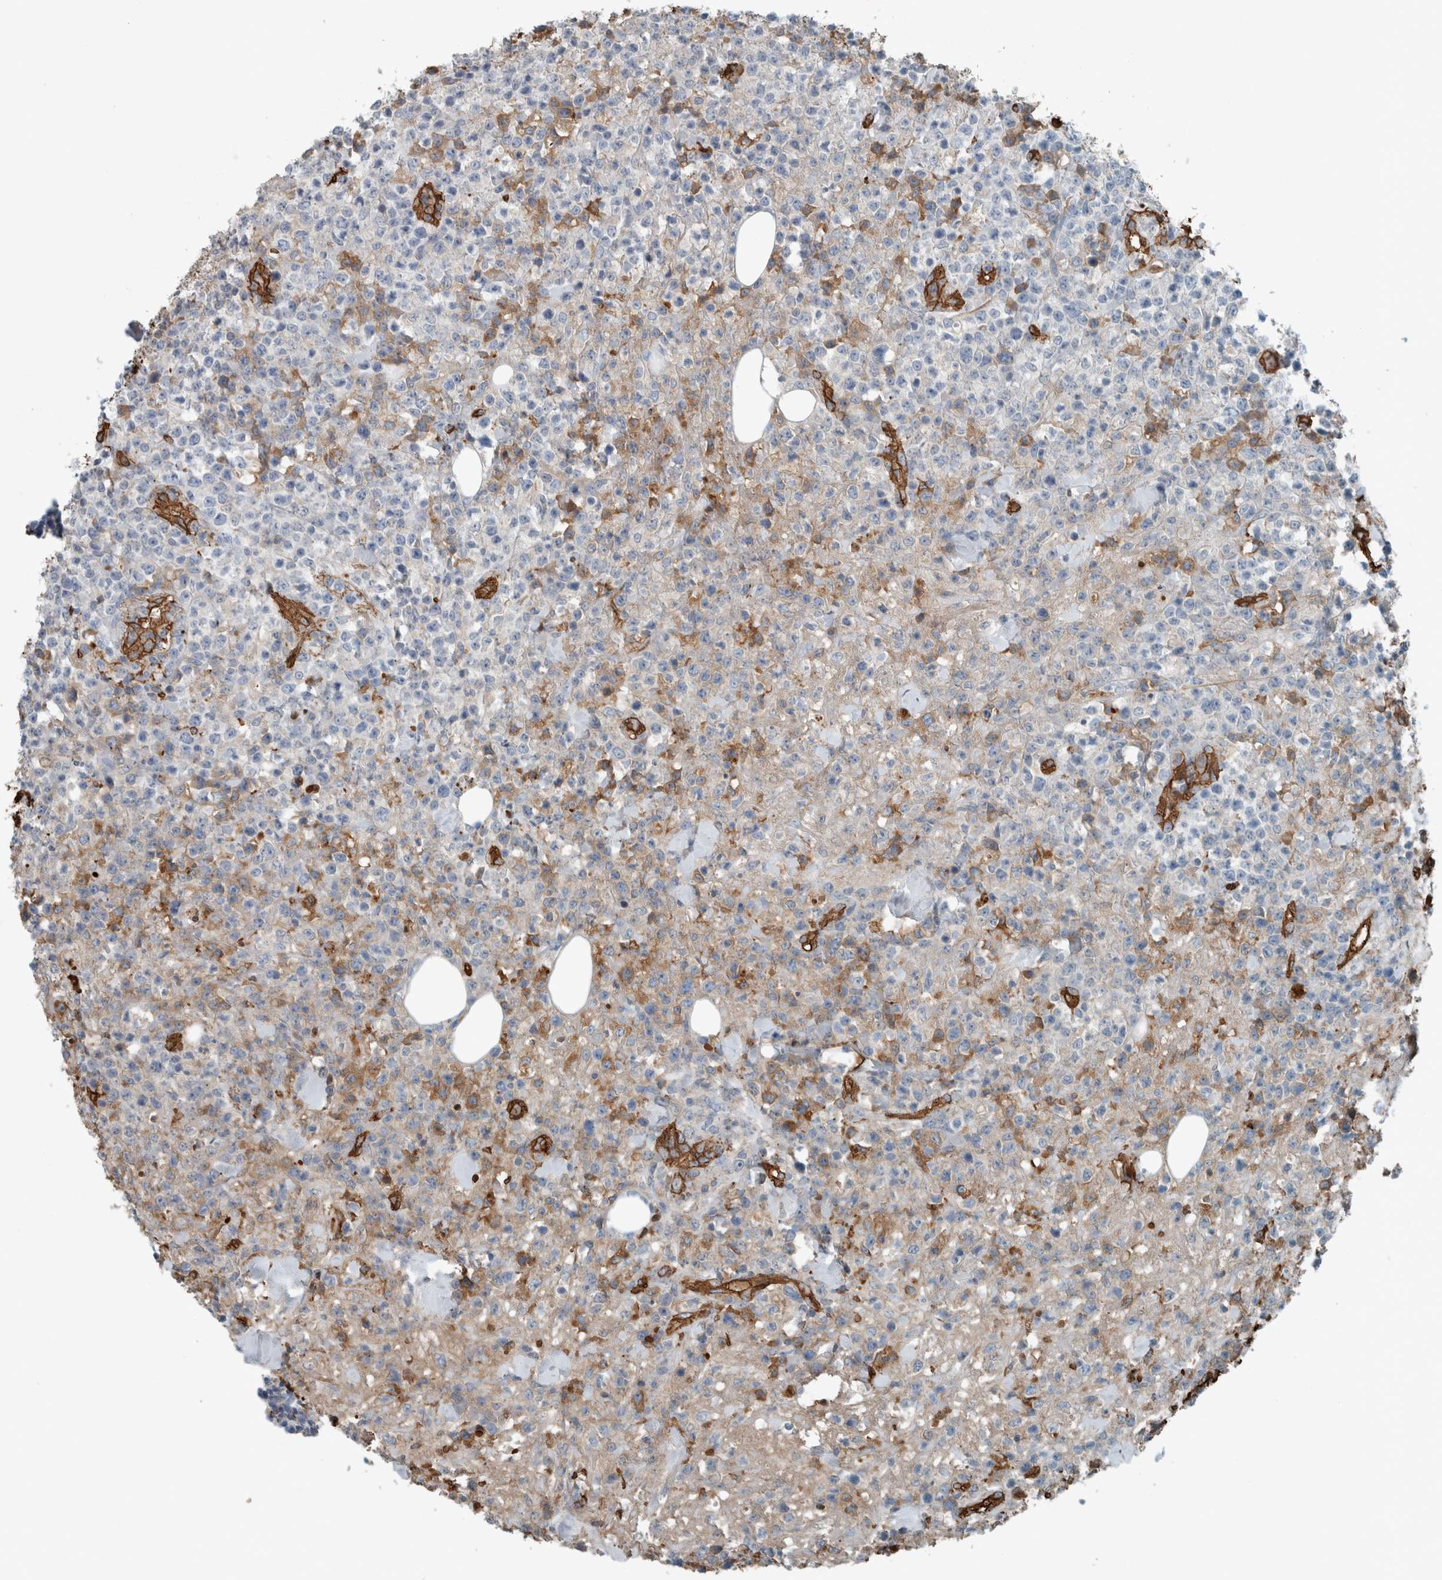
{"staining": {"intensity": "moderate", "quantity": "<25%", "location": "cytoplasmic/membranous"}, "tissue": "lymphoma", "cell_type": "Tumor cells", "image_type": "cancer", "snomed": [{"axis": "morphology", "description": "Malignant lymphoma, non-Hodgkin's type, High grade"}, {"axis": "topography", "description": "Colon"}], "caption": "High-grade malignant lymphoma, non-Hodgkin's type stained with a protein marker displays moderate staining in tumor cells.", "gene": "LBP", "patient": {"sex": "female", "age": 53}}